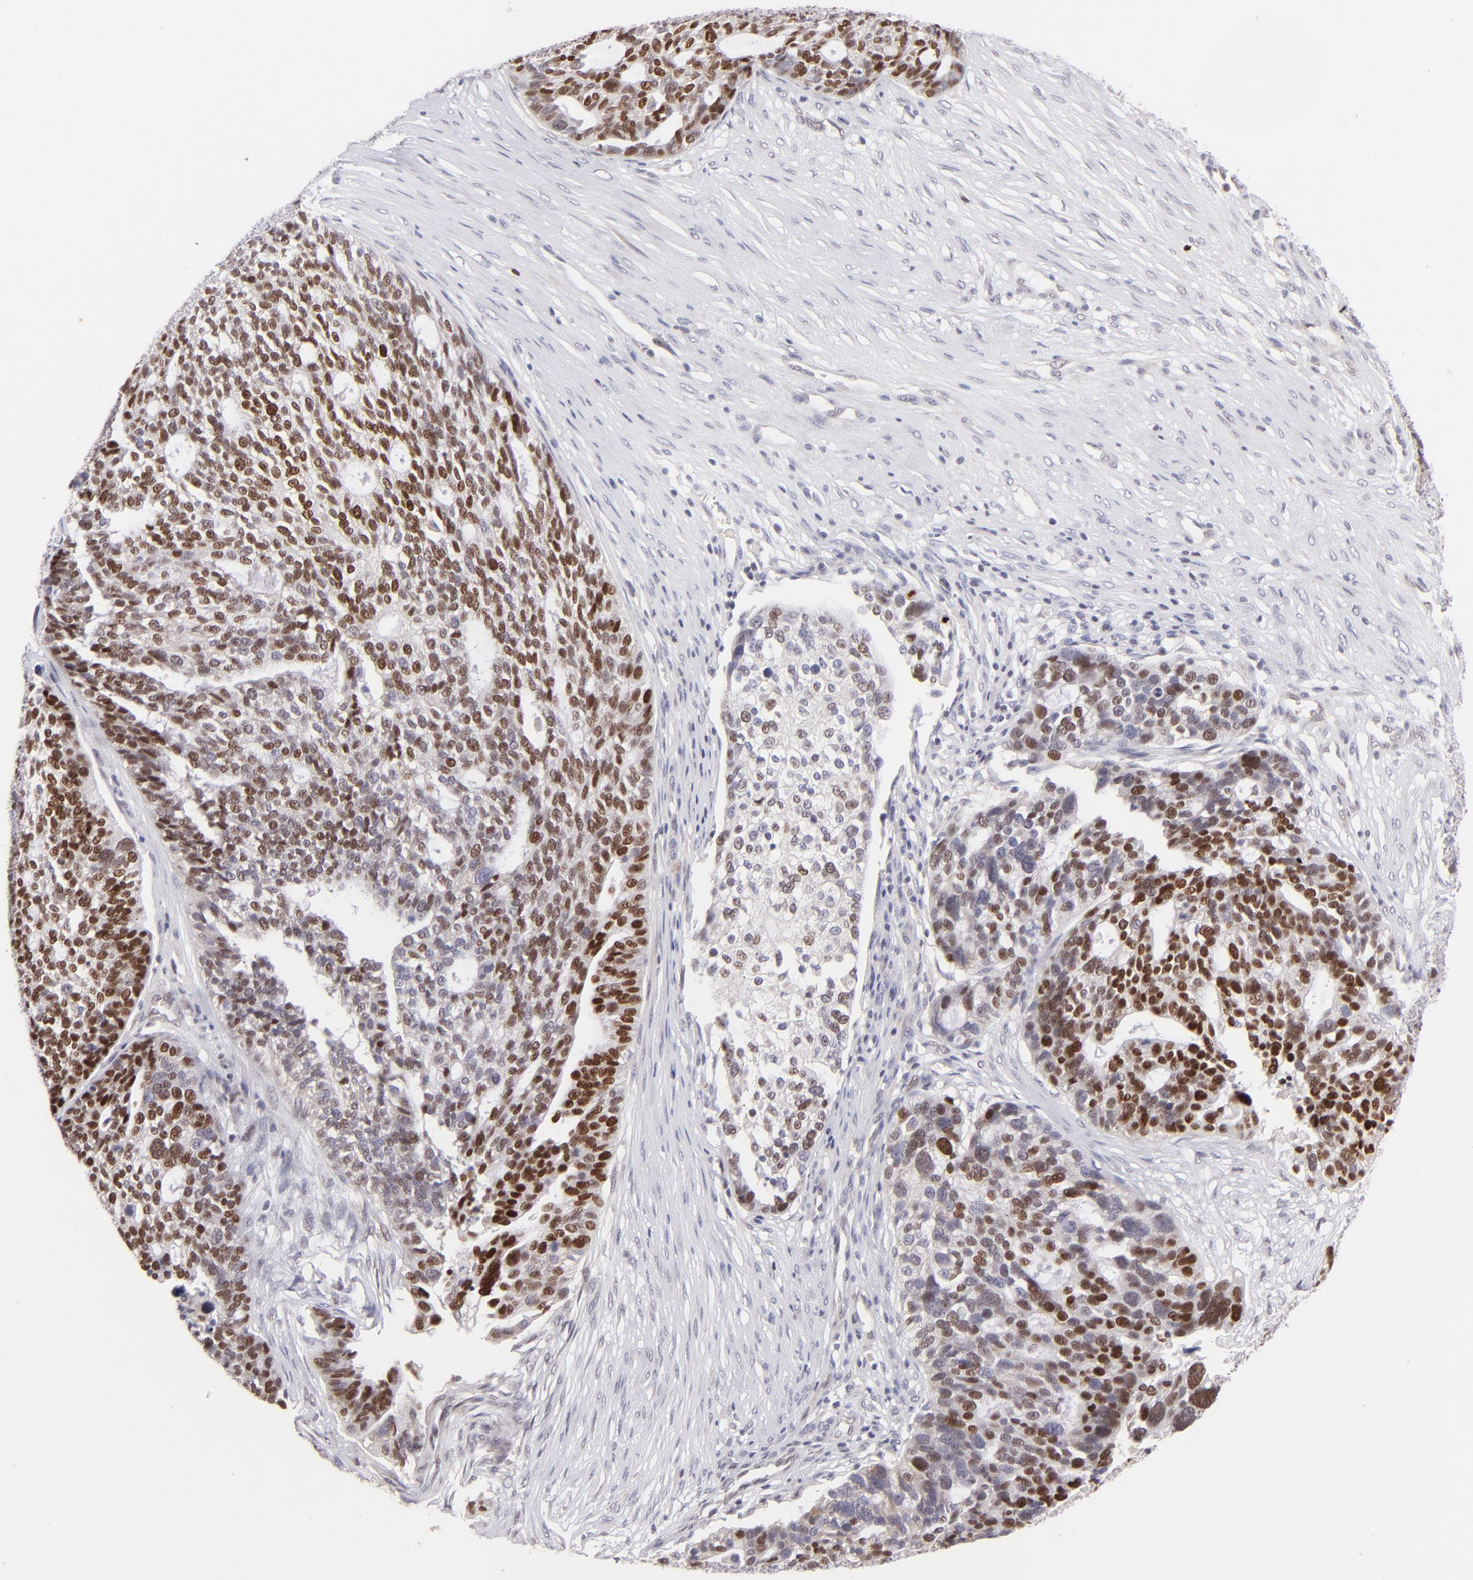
{"staining": {"intensity": "moderate", "quantity": ">75%", "location": "nuclear"}, "tissue": "ovarian cancer", "cell_type": "Tumor cells", "image_type": "cancer", "snomed": [{"axis": "morphology", "description": "Cystadenocarcinoma, serous, NOS"}, {"axis": "topography", "description": "Ovary"}], "caption": "An immunohistochemistry micrograph of neoplastic tissue is shown. Protein staining in brown labels moderate nuclear positivity in ovarian cancer (serous cystadenocarcinoma) within tumor cells.", "gene": "POU2F1", "patient": {"sex": "female", "age": 59}}